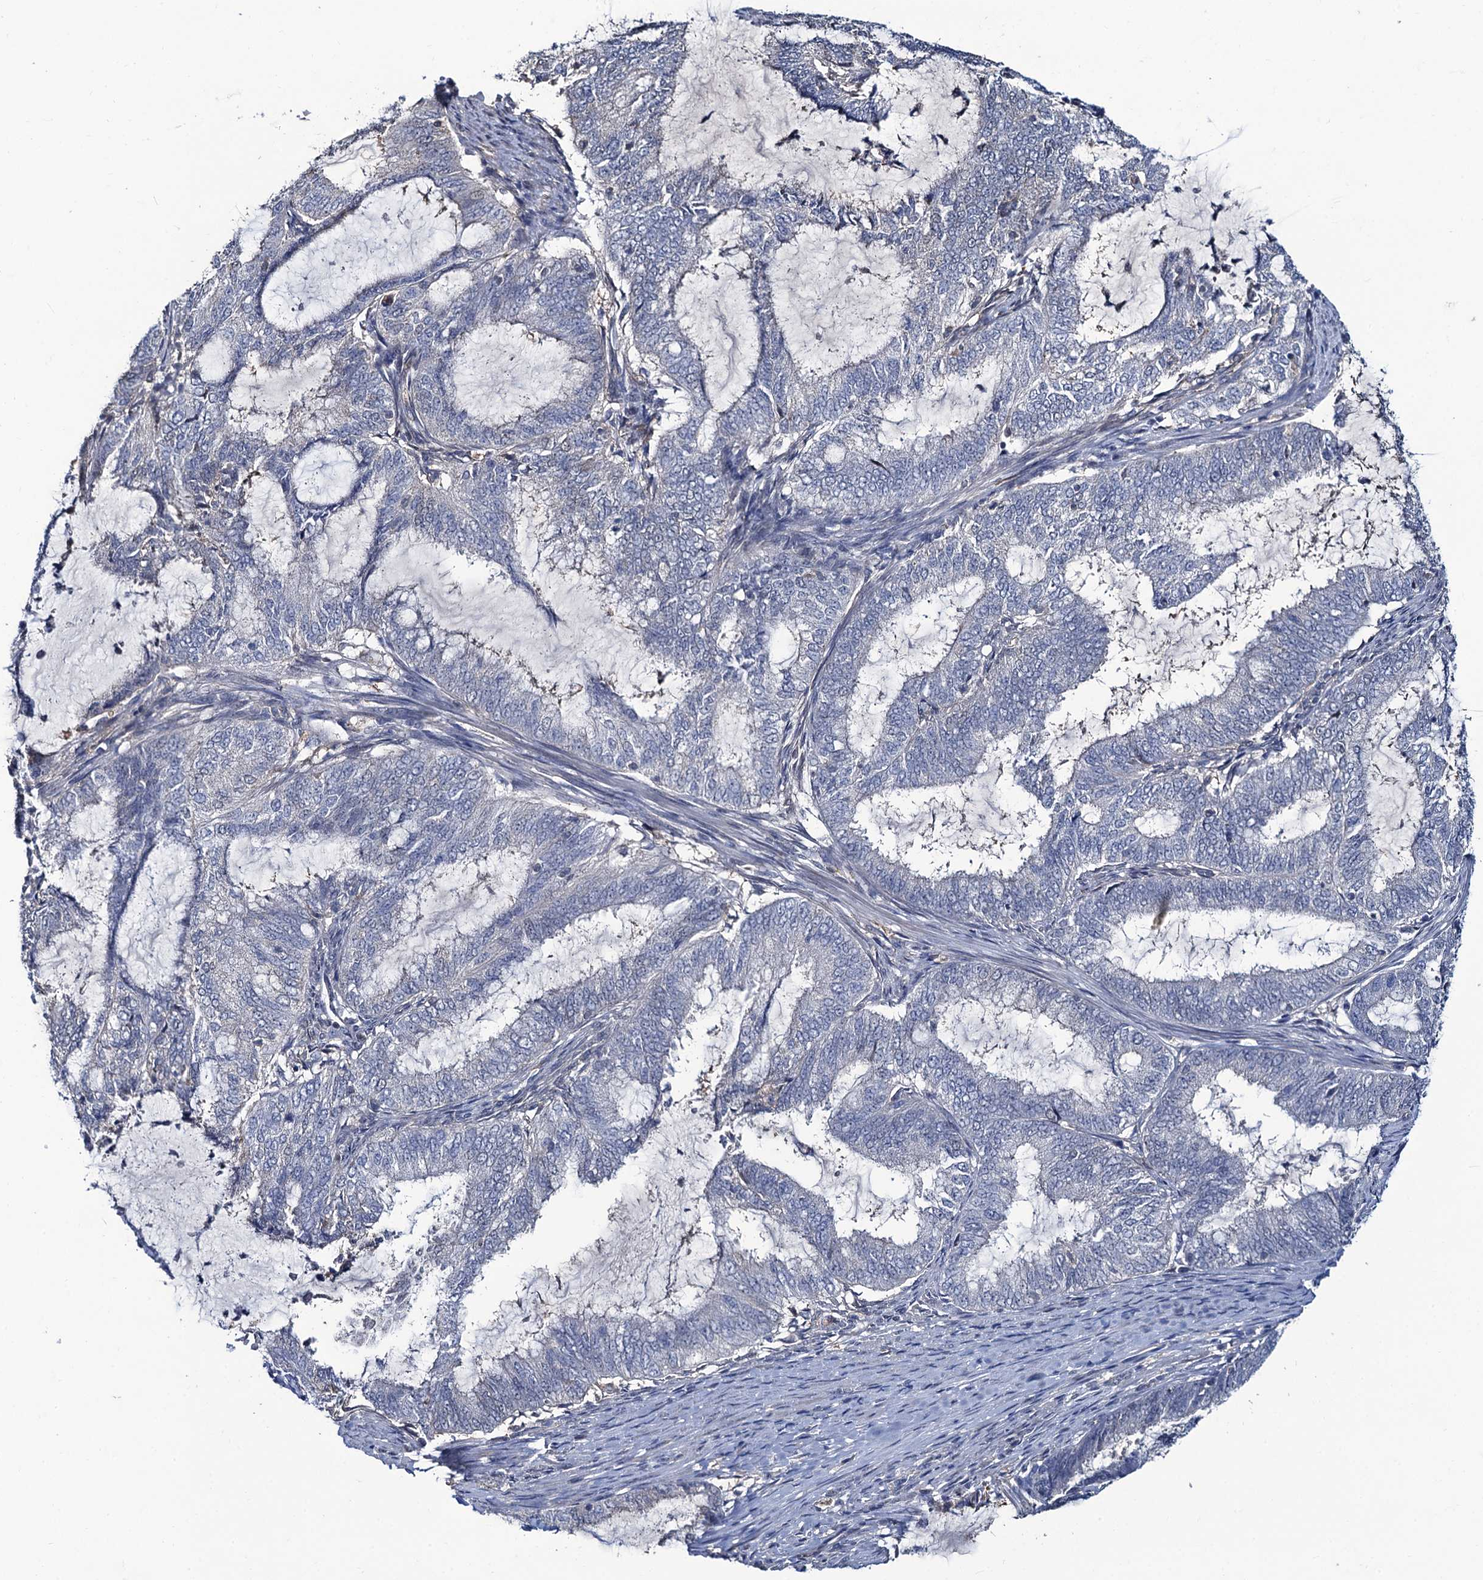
{"staining": {"intensity": "negative", "quantity": "none", "location": "none"}, "tissue": "endometrial cancer", "cell_type": "Tumor cells", "image_type": "cancer", "snomed": [{"axis": "morphology", "description": "Adenocarcinoma, NOS"}, {"axis": "topography", "description": "Endometrium"}], "caption": "Image shows no protein expression in tumor cells of endometrial cancer (adenocarcinoma) tissue. (DAB (3,3'-diaminobenzidine) immunohistochemistry with hematoxylin counter stain).", "gene": "RTKN2", "patient": {"sex": "female", "age": 51}}